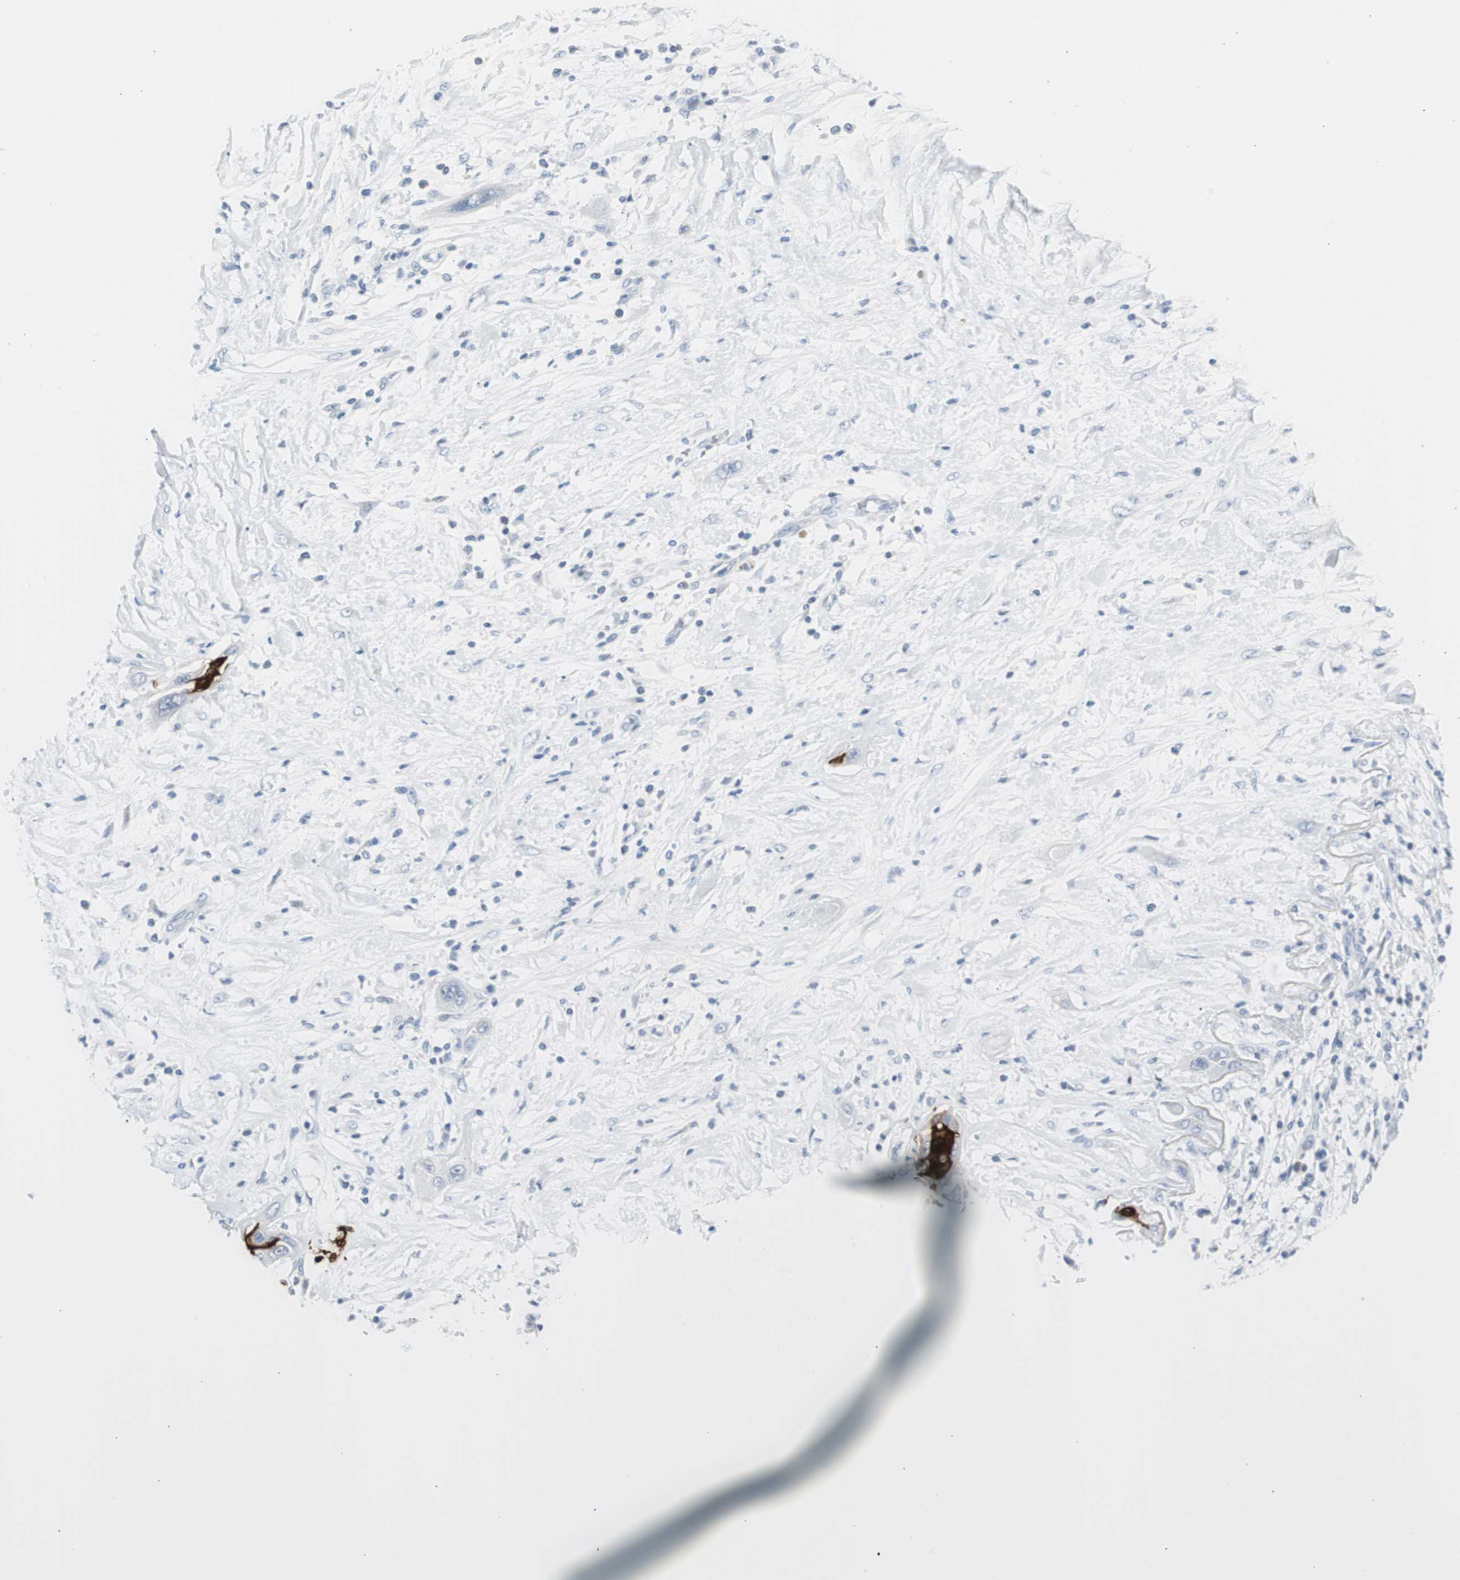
{"staining": {"intensity": "strong", "quantity": "<25%", "location": "cytoplasmic/membranous,nuclear"}, "tissue": "lung cancer", "cell_type": "Tumor cells", "image_type": "cancer", "snomed": [{"axis": "morphology", "description": "Squamous cell carcinoma, NOS"}, {"axis": "topography", "description": "Lung"}], "caption": "This photomicrograph shows immunohistochemistry staining of human squamous cell carcinoma (lung), with medium strong cytoplasmic/membranous and nuclear expression in about <25% of tumor cells.", "gene": "S100A7", "patient": {"sex": "female", "age": 47}}